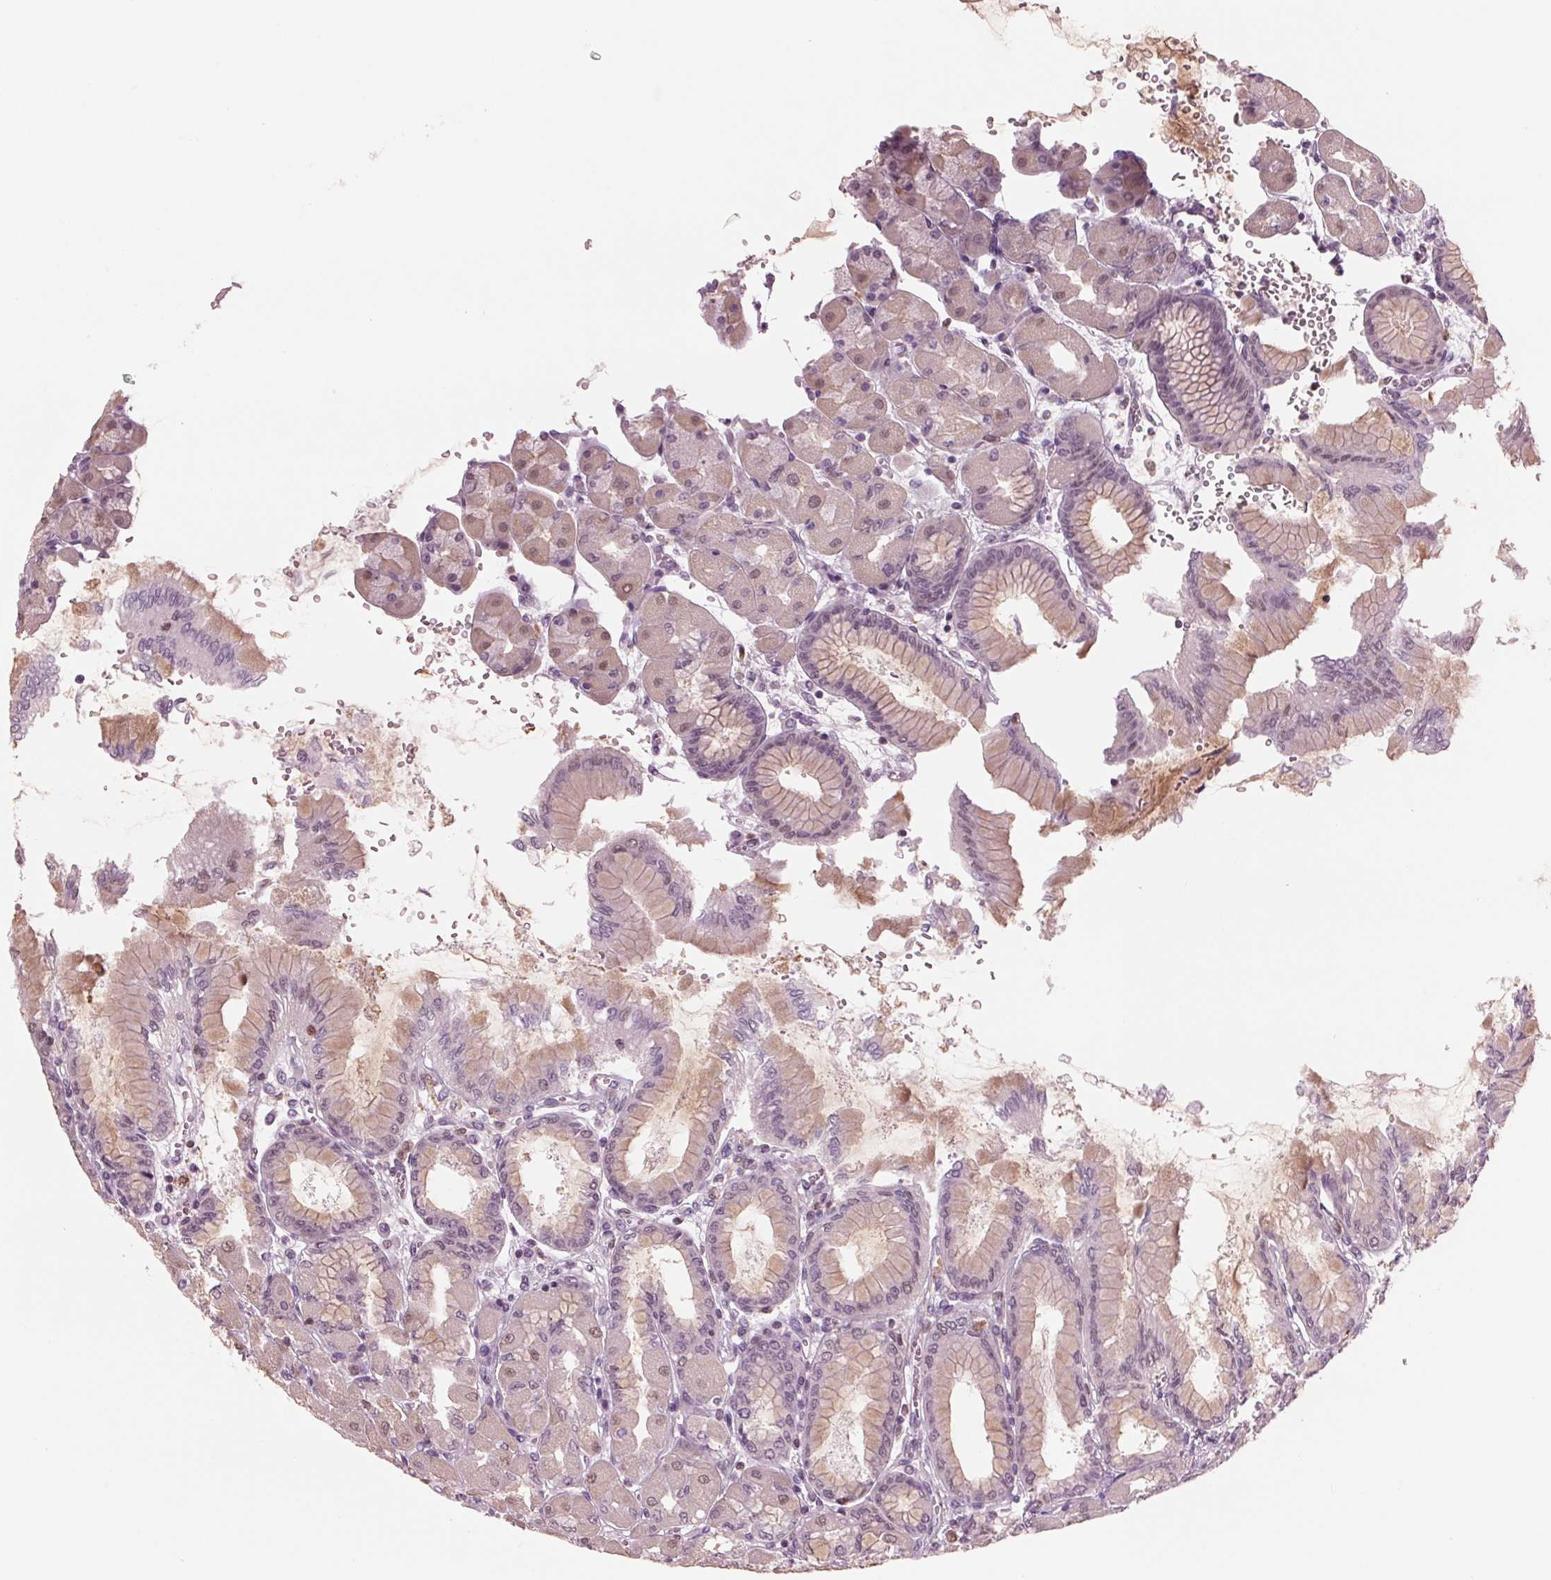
{"staining": {"intensity": "negative", "quantity": "none", "location": "none"}, "tissue": "stomach", "cell_type": "Glandular cells", "image_type": "normal", "snomed": [{"axis": "morphology", "description": "Normal tissue, NOS"}, {"axis": "topography", "description": "Stomach, upper"}], "caption": "Glandular cells are negative for brown protein staining in normal stomach.", "gene": "BTLA", "patient": {"sex": "female", "age": 56}}